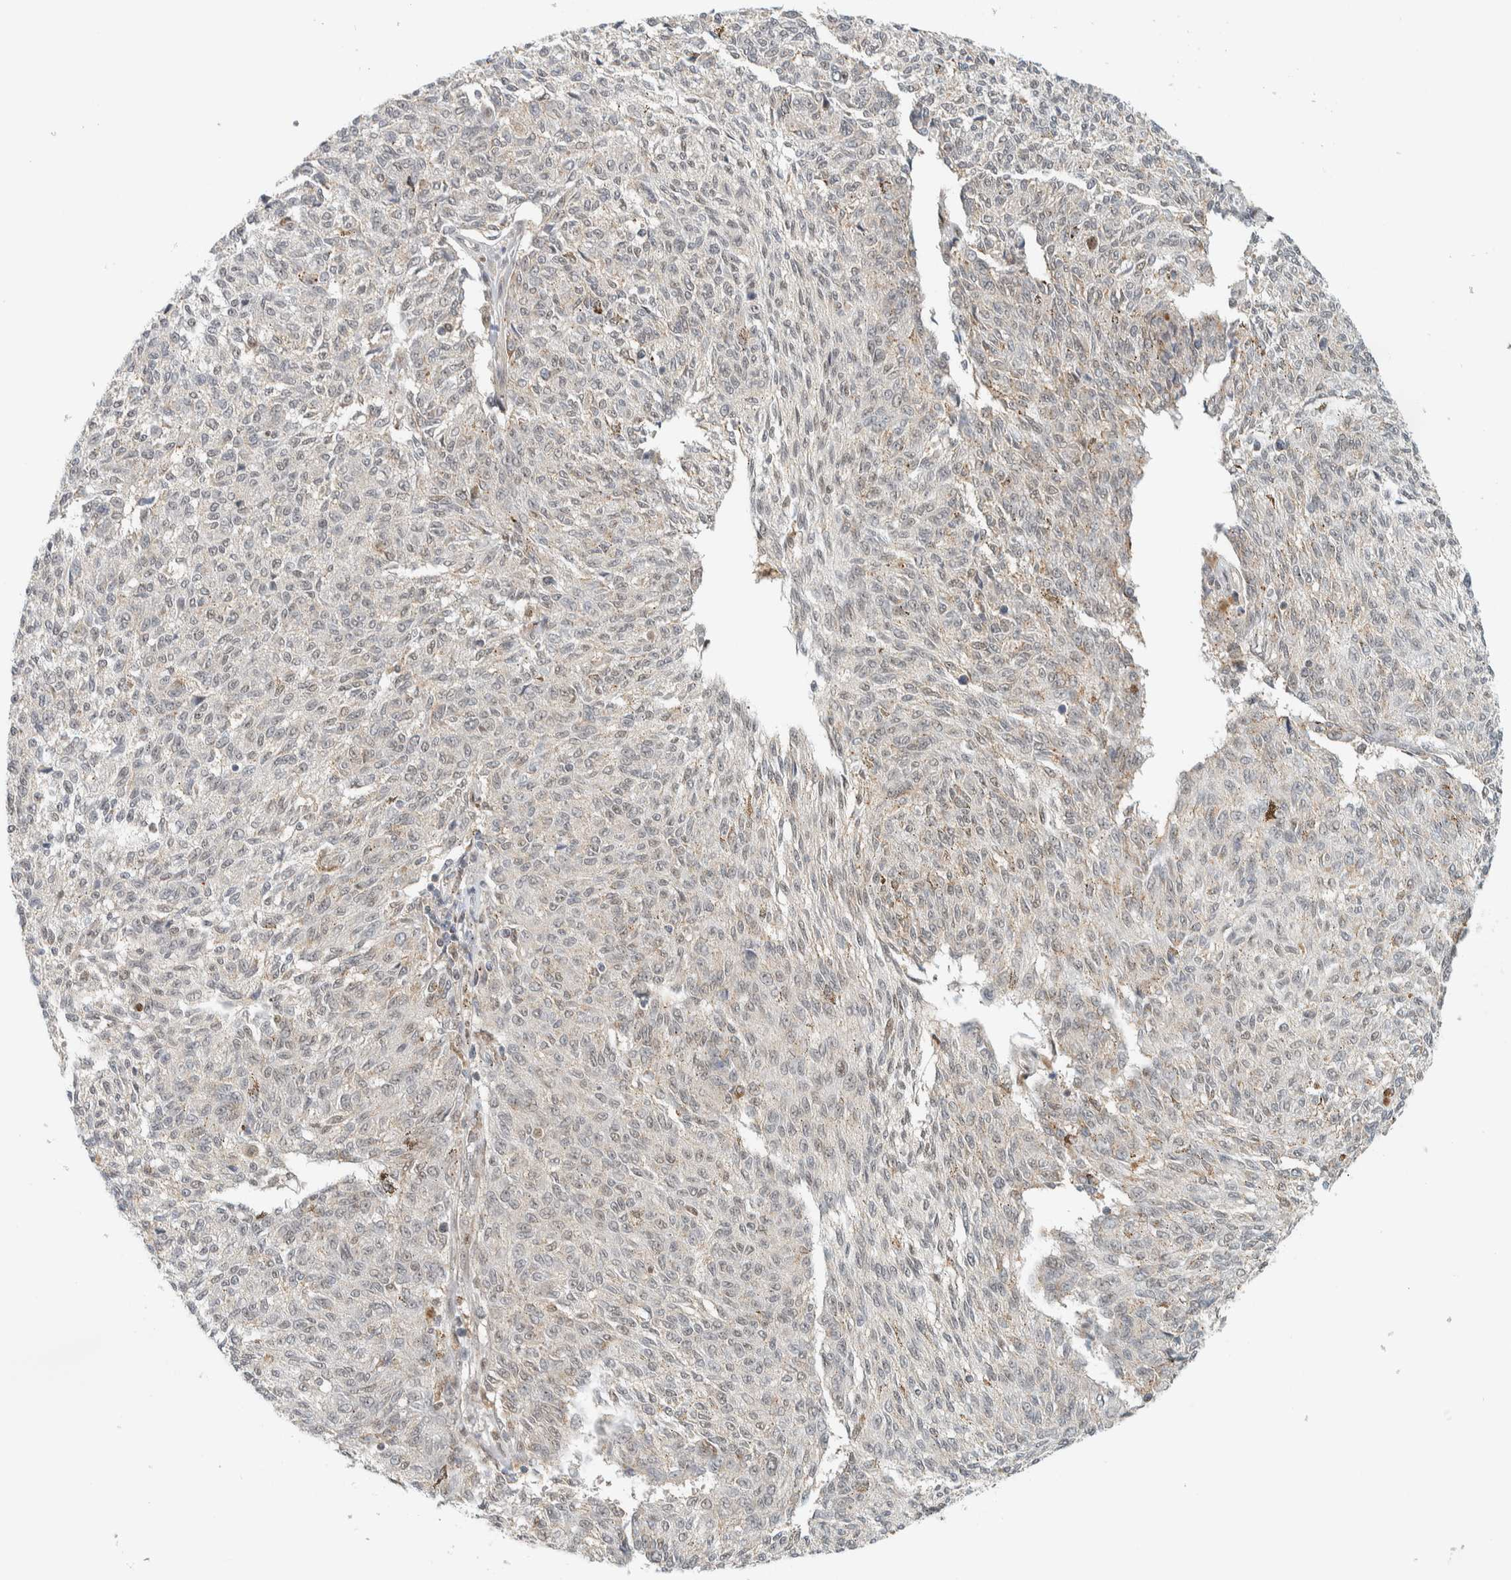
{"staining": {"intensity": "weak", "quantity": "<25%", "location": "cytoplasmic/membranous,nuclear"}, "tissue": "melanoma", "cell_type": "Tumor cells", "image_type": "cancer", "snomed": [{"axis": "morphology", "description": "Malignant melanoma, NOS"}, {"axis": "topography", "description": "Skin"}], "caption": "The image displays no significant positivity in tumor cells of malignant melanoma.", "gene": "TFE3", "patient": {"sex": "female", "age": 72}}